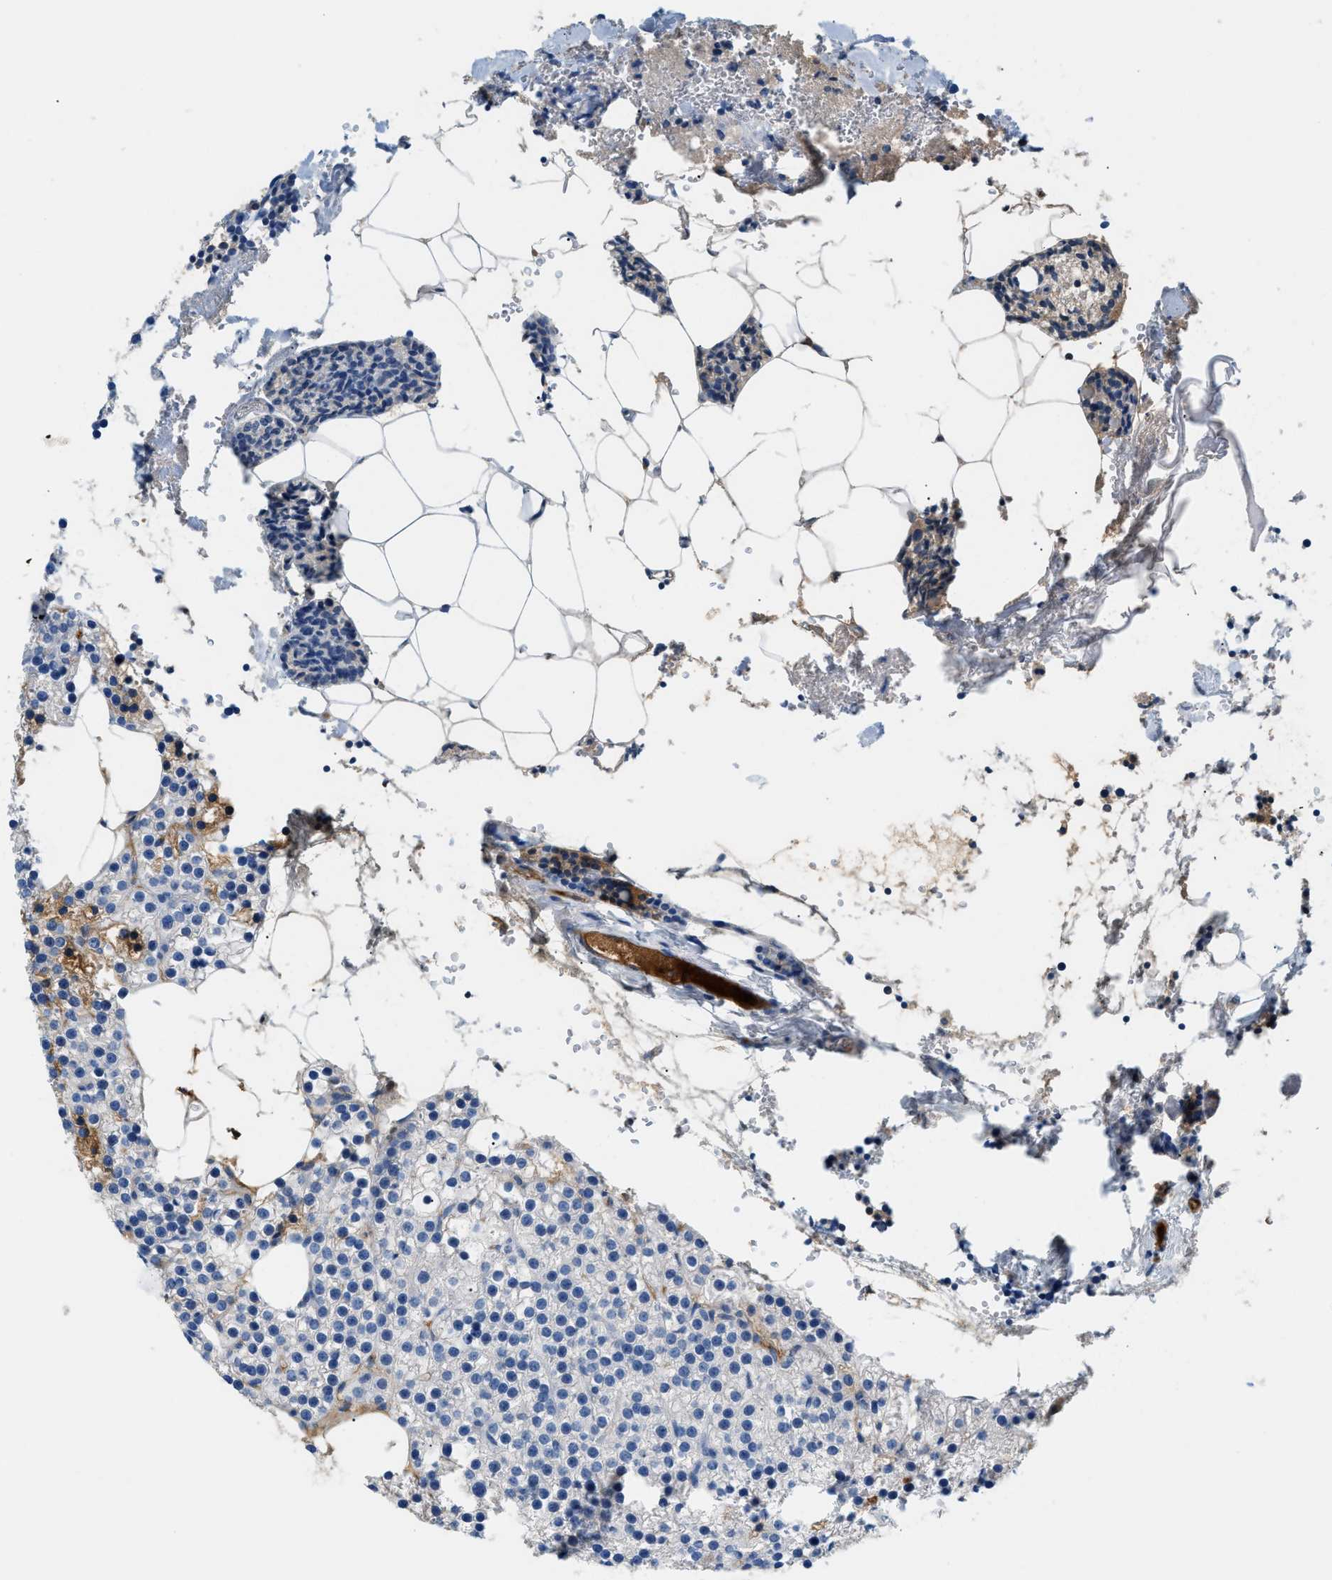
{"staining": {"intensity": "weak", "quantity": "<25%", "location": "cytoplasmic/membranous"}, "tissue": "parathyroid gland", "cell_type": "Glandular cells", "image_type": "normal", "snomed": [{"axis": "morphology", "description": "Normal tissue, NOS"}, {"axis": "morphology", "description": "Adenoma, NOS"}, {"axis": "topography", "description": "Parathyroid gland"}], "caption": "High magnification brightfield microscopy of benign parathyroid gland stained with DAB (3,3'-diaminobenzidine) (brown) and counterstained with hematoxylin (blue): glandular cells show no significant expression. The staining is performed using DAB (3,3'-diaminobenzidine) brown chromogen with nuclei counter-stained in using hematoxylin.", "gene": "CFI", "patient": {"sex": "female", "age": 70}}